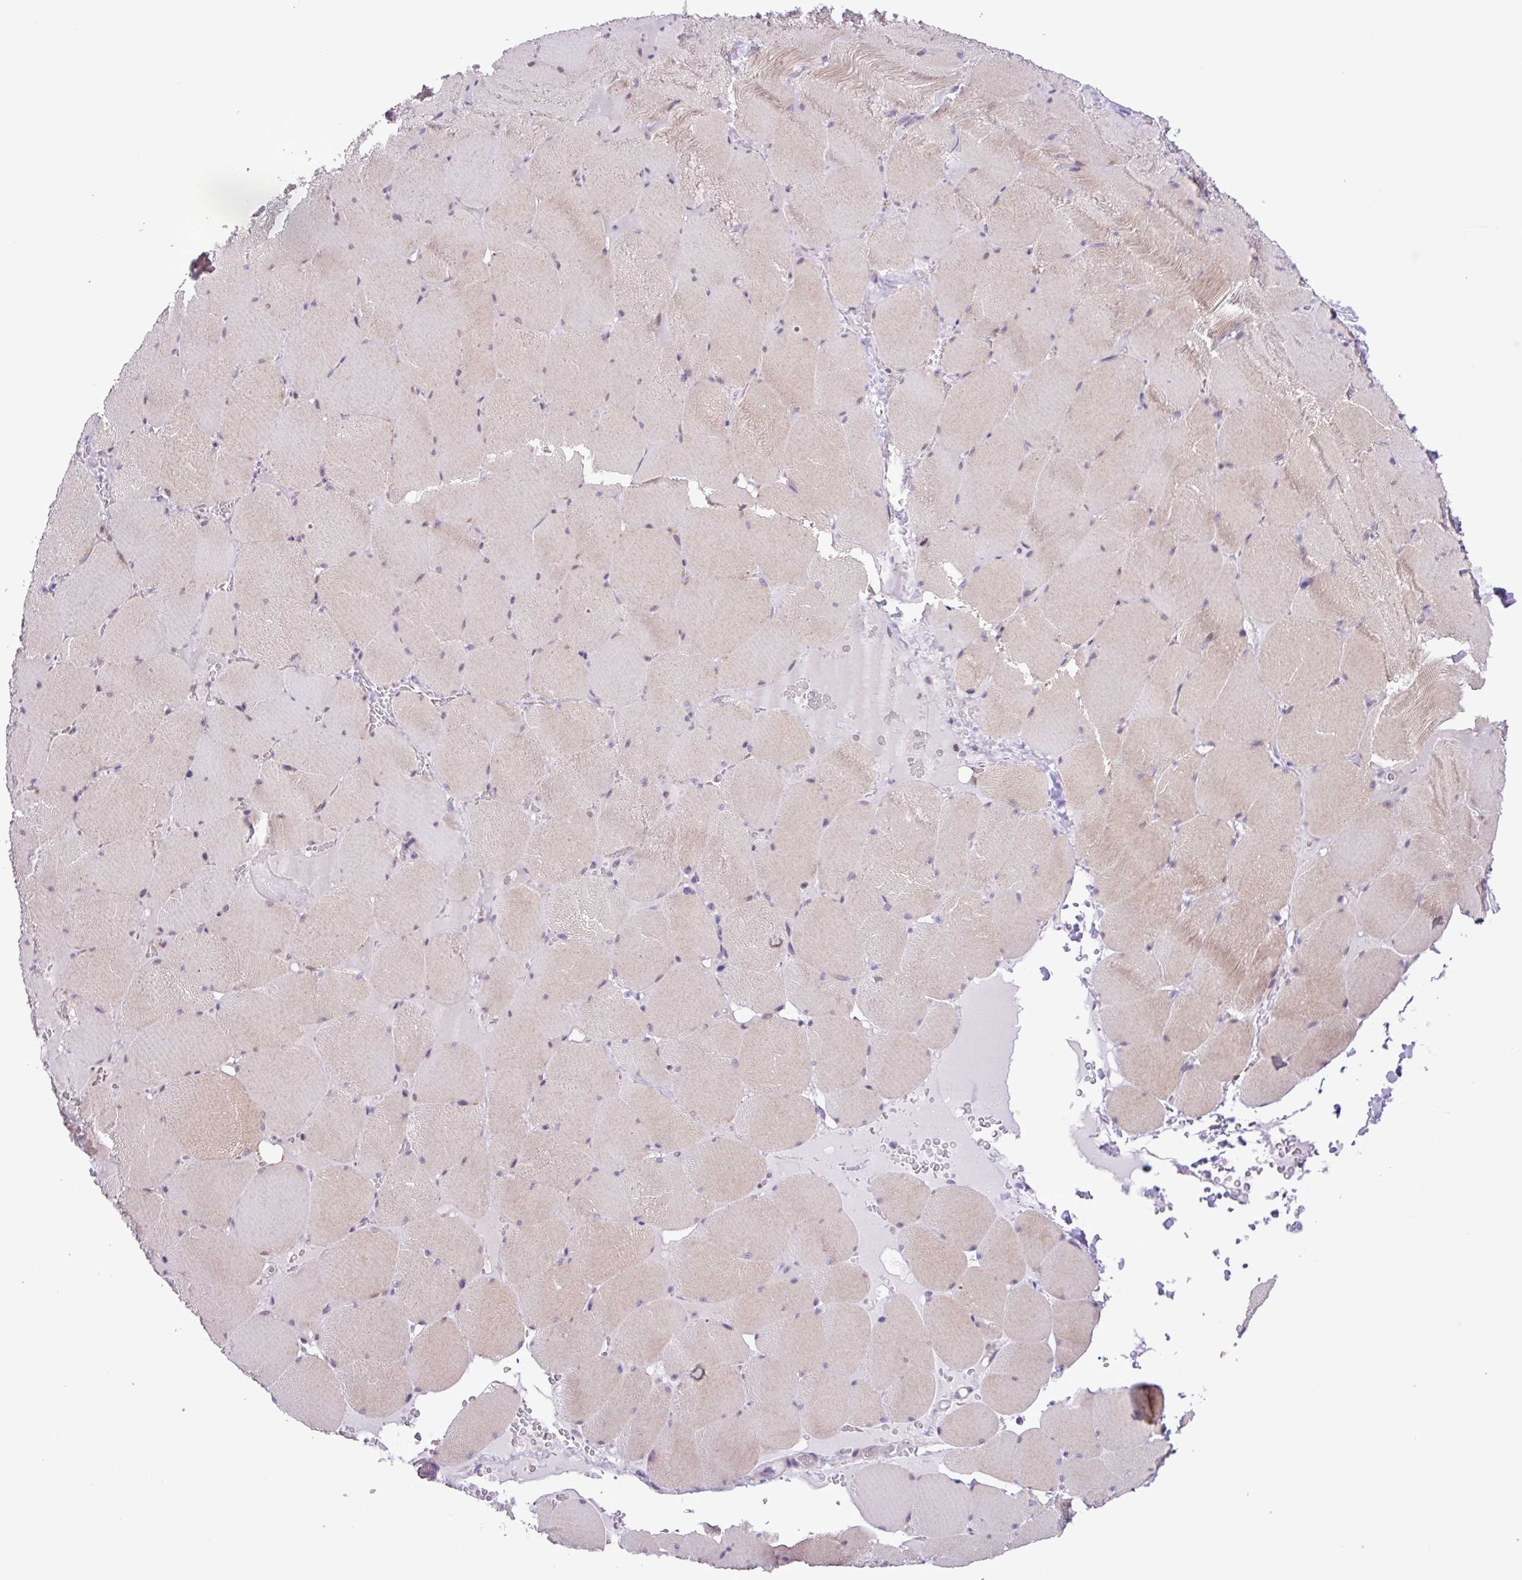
{"staining": {"intensity": "weak", "quantity": "25%-75%", "location": "cytoplasmic/membranous"}, "tissue": "skeletal muscle", "cell_type": "Myocytes", "image_type": "normal", "snomed": [{"axis": "morphology", "description": "Normal tissue, NOS"}, {"axis": "topography", "description": "Skeletal muscle"}, {"axis": "topography", "description": "Head-Neck"}], "caption": "The histopathology image demonstrates immunohistochemical staining of normal skeletal muscle. There is weak cytoplasmic/membranous expression is present in approximately 25%-75% of myocytes.", "gene": "ZNF354A", "patient": {"sex": "male", "age": 66}}